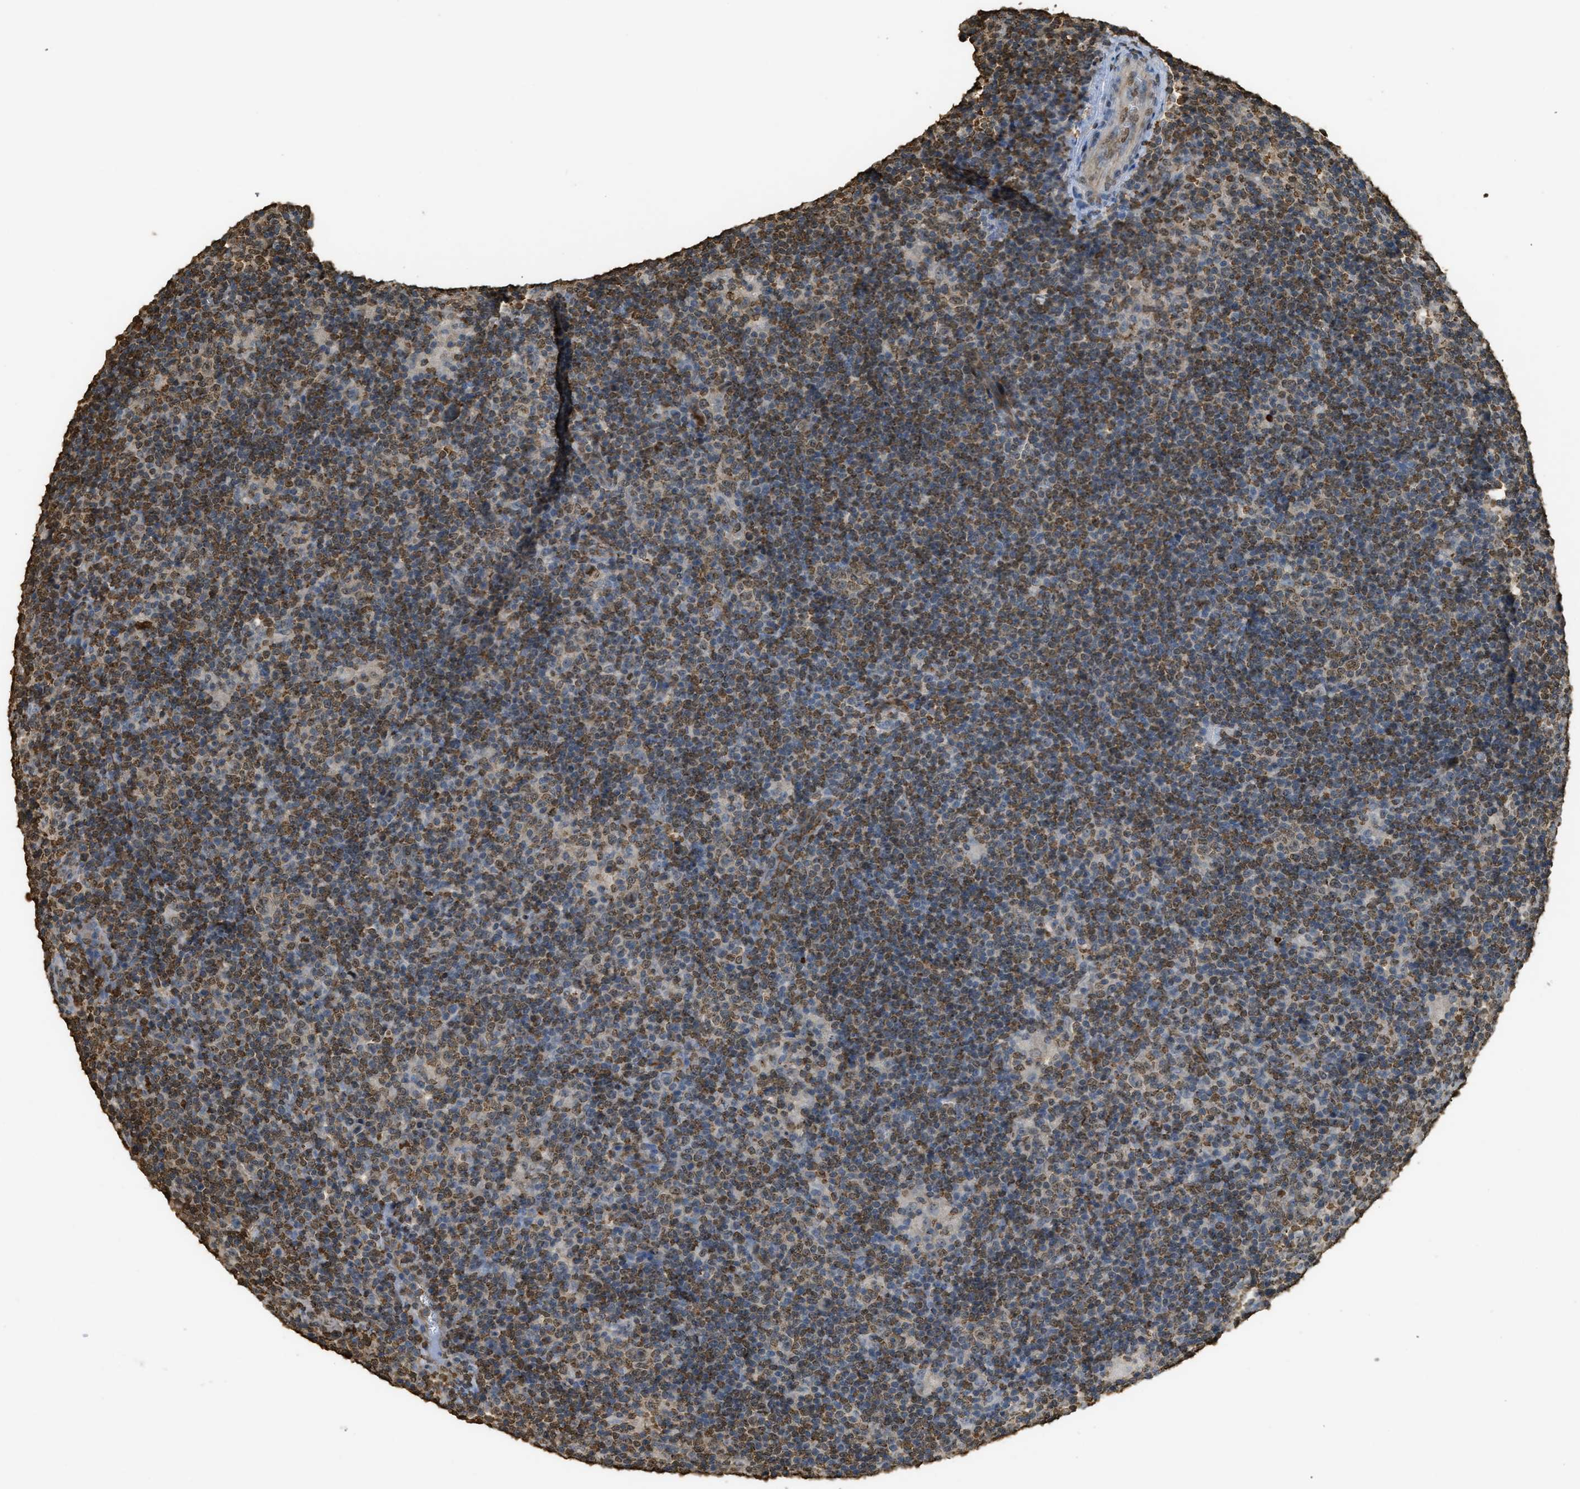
{"staining": {"intensity": "weak", "quantity": "<25%", "location": "cytoplasmic/membranous"}, "tissue": "lymphoma", "cell_type": "Tumor cells", "image_type": "cancer", "snomed": [{"axis": "morphology", "description": "Hodgkin's disease, NOS"}, {"axis": "topography", "description": "Lymph node"}], "caption": "Hodgkin's disease stained for a protein using IHC shows no staining tumor cells.", "gene": "NR5A2", "patient": {"sex": "female", "age": 57}}